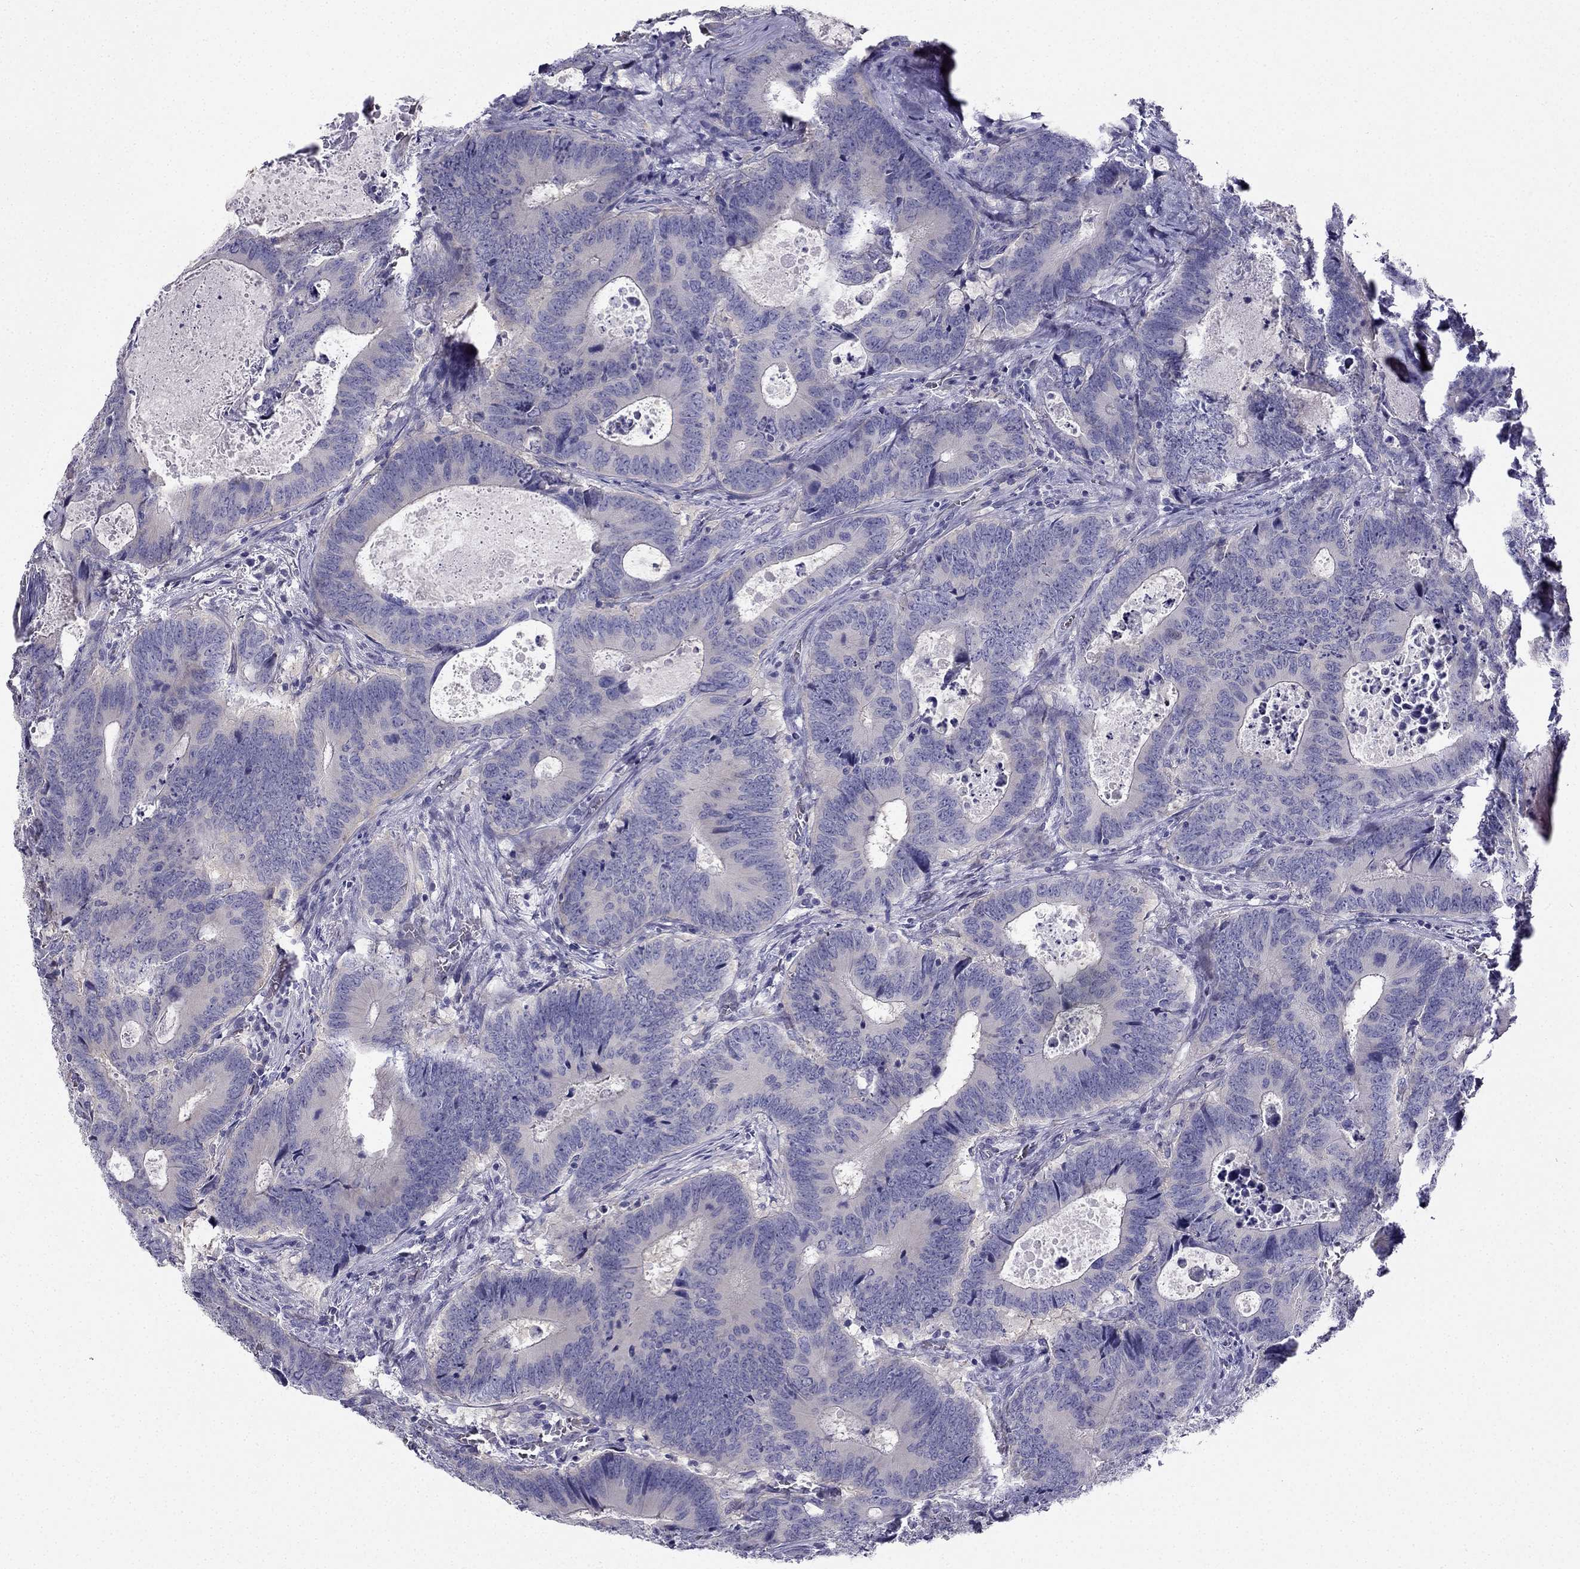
{"staining": {"intensity": "negative", "quantity": "none", "location": "none"}, "tissue": "colorectal cancer", "cell_type": "Tumor cells", "image_type": "cancer", "snomed": [{"axis": "morphology", "description": "Adenocarcinoma, NOS"}, {"axis": "topography", "description": "Colon"}], "caption": "Immunohistochemistry image of human colorectal cancer (adenocarcinoma) stained for a protein (brown), which shows no positivity in tumor cells.", "gene": "RSPH14", "patient": {"sex": "female", "age": 82}}